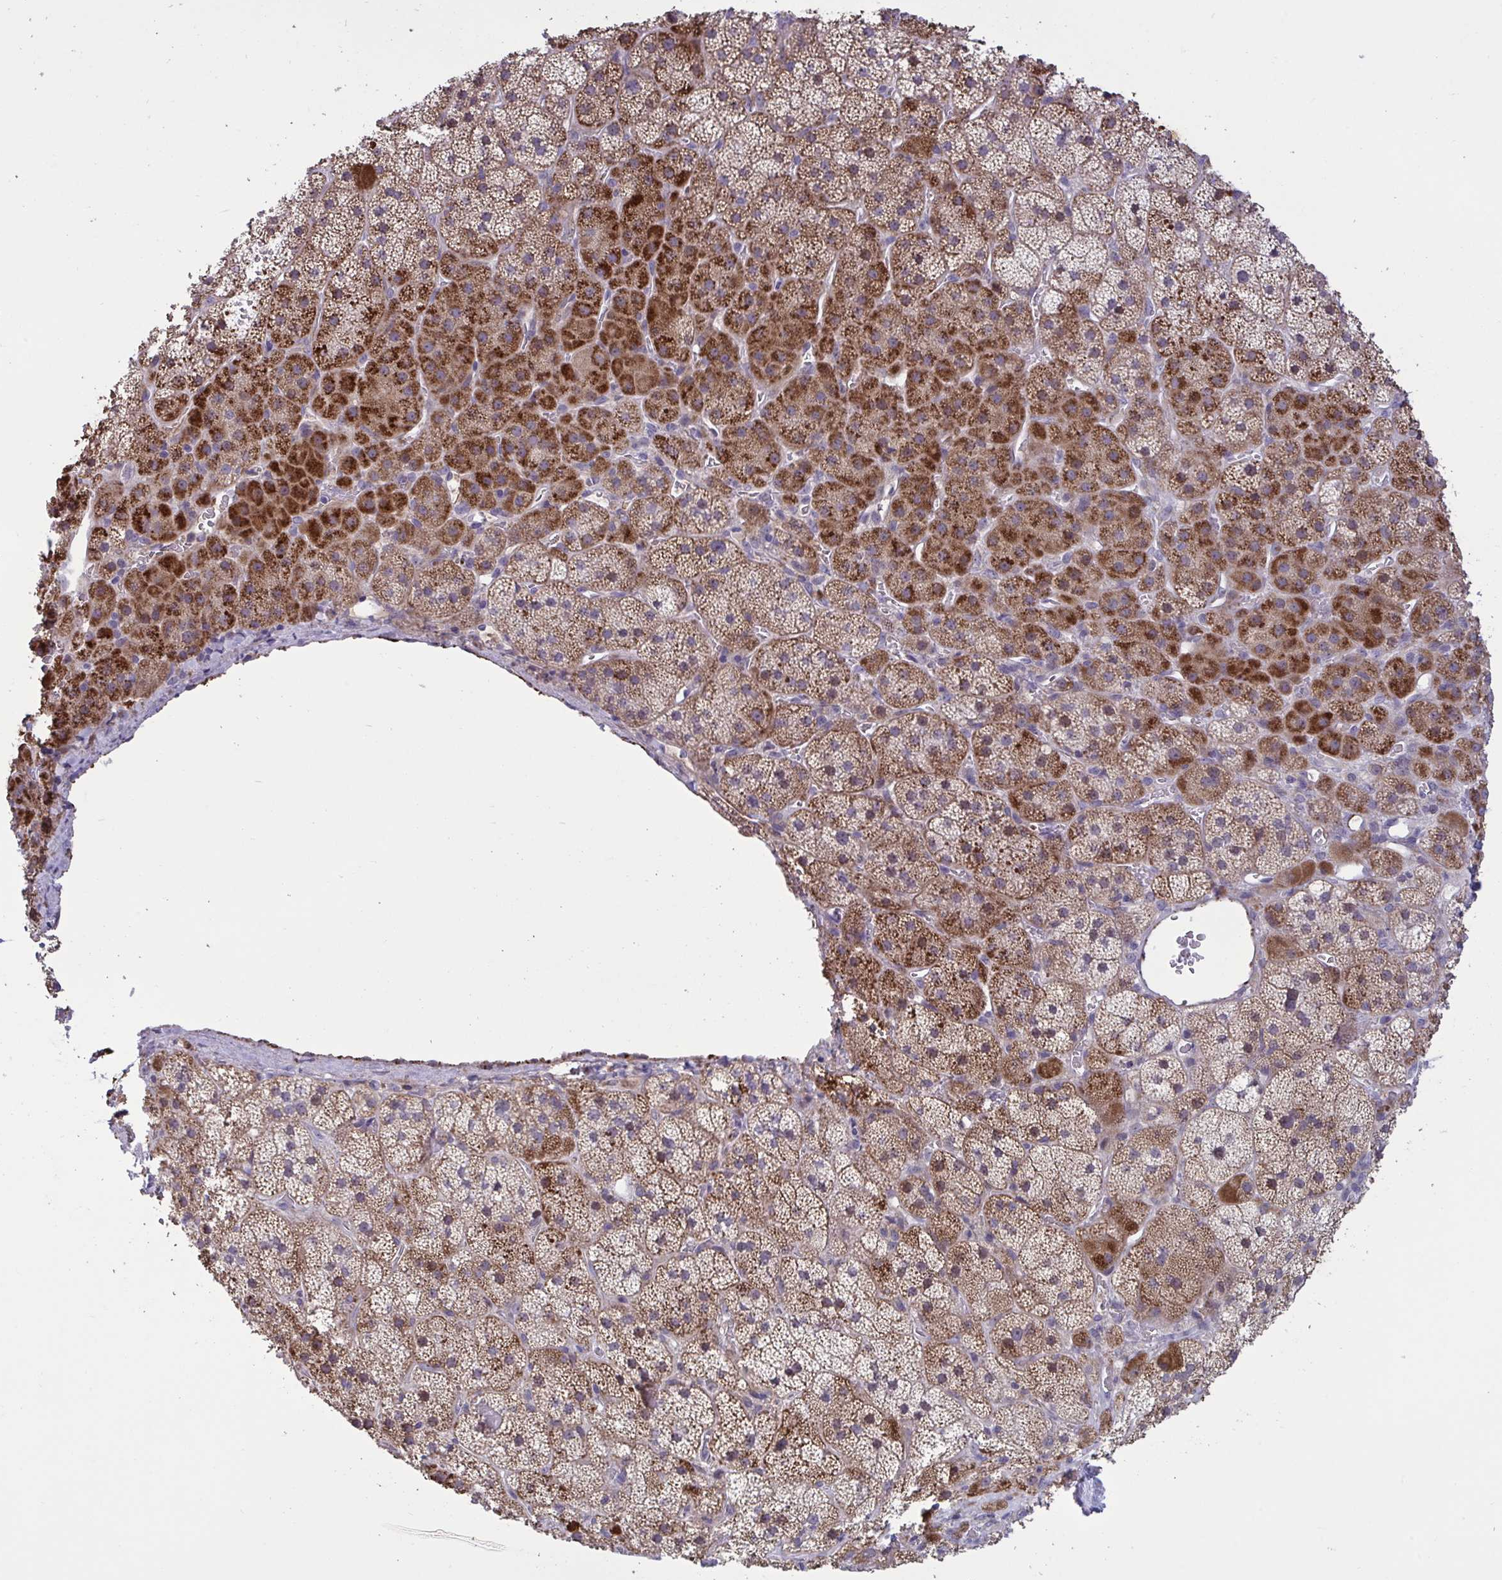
{"staining": {"intensity": "strong", "quantity": "25%-75%", "location": "cytoplasmic/membranous"}, "tissue": "adrenal gland", "cell_type": "Glandular cells", "image_type": "normal", "snomed": [{"axis": "morphology", "description": "Normal tissue, NOS"}, {"axis": "topography", "description": "Adrenal gland"}], "caption": "Immunohistochemistry (IHC) staining of unremarkable adrenal gland, which exhibits high levels of strong cytoplasmic/membranous expression in about 25%-75% of glandular cells indicating strong cytoplasmic/membranous protein positivity. The staining was performed using DAB (3,3'-diaminobenzidine) (brown) for protein detection and nuclei were counterstained in hematoxylin (blue).", "gene": "CD101", "patient": {"sex": "male", "age": 57}}